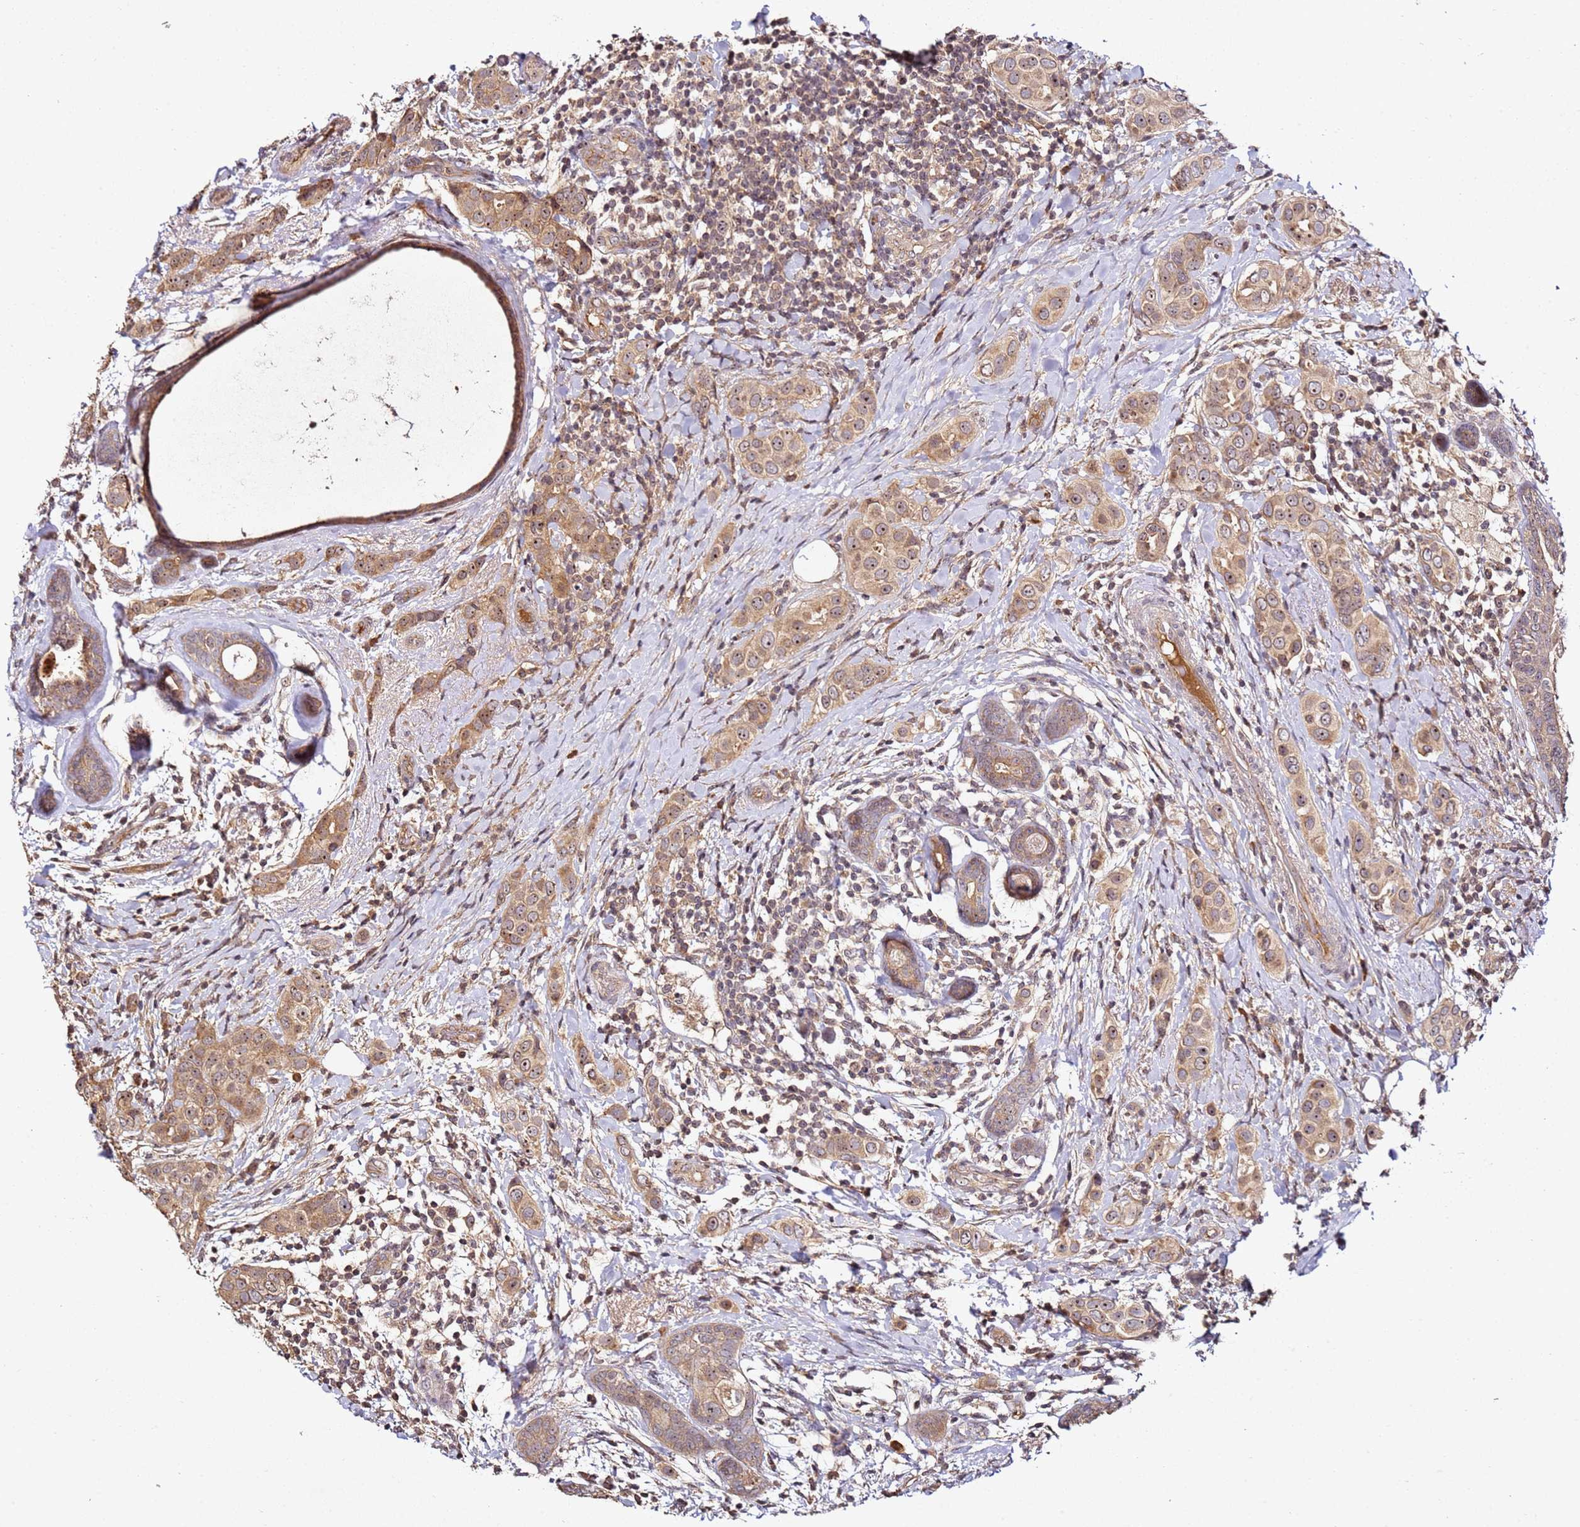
{"staining": {"intensity": "moderate", "quantity": ">75%", "location": "cytoplasmic/membranous,nuclear"}, "tissue": "breast cancer", "cell_type": "Tumor cells", "image_type": "cancer", "snomed": [{"axis": "morphology", "description": "Lobular carcinoma"}, {"axis": "topography", "description": "Breast"}], "caption": "Moderate cytoplasmic/membranous and nuclear protein staining is appreciated in approximately >75% of tumor cells in breast lobular carcinoma. The staining is performed using DAB (3,3'-diaminobenzidine) brown chromogen to label protein expression. The nuclei are counter-stained blue using hematoxylin.", "gene": "DDX27", "patient": {"sex": "female", "age": 51}}